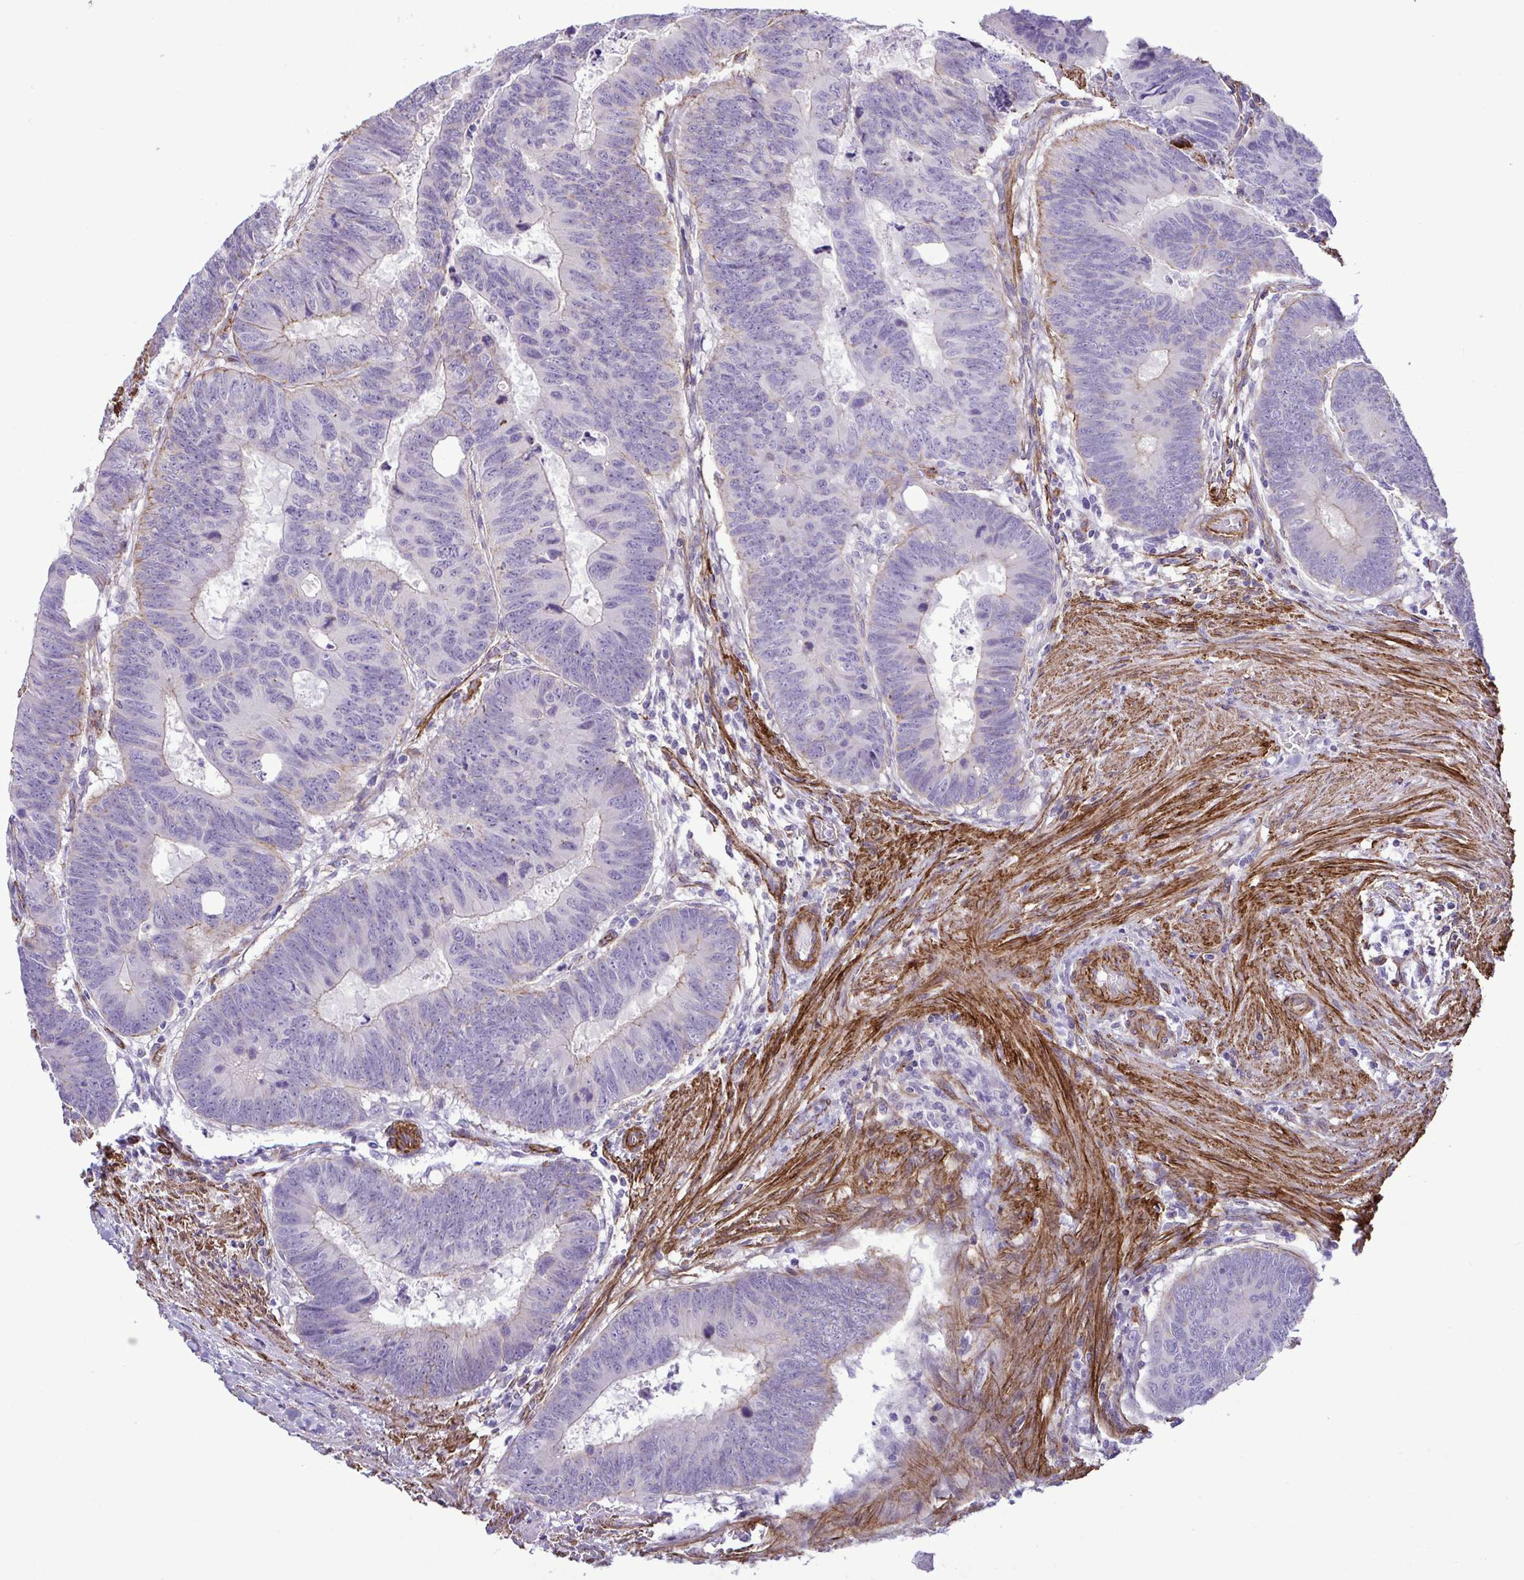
{"staining": {"intensity": "weak", "quantity": "<25%", "location": "cytoplasmic/membranous"}, "tissue": "colorectal cancer", "cell_type": "Tumor cells", "image_type": "cancer", "snomed": [{"axis": "morphology", "description": "Adenocarcinoma, NOS"}, {"axis": "topography", "description": "Colon"}], "caption": "IHC of colorectal cancer (adenocarcinoma) shows no staining in tumor cells.", "gene": "SYNPO2L", "patient": {"sex": "male", "age": 62}}